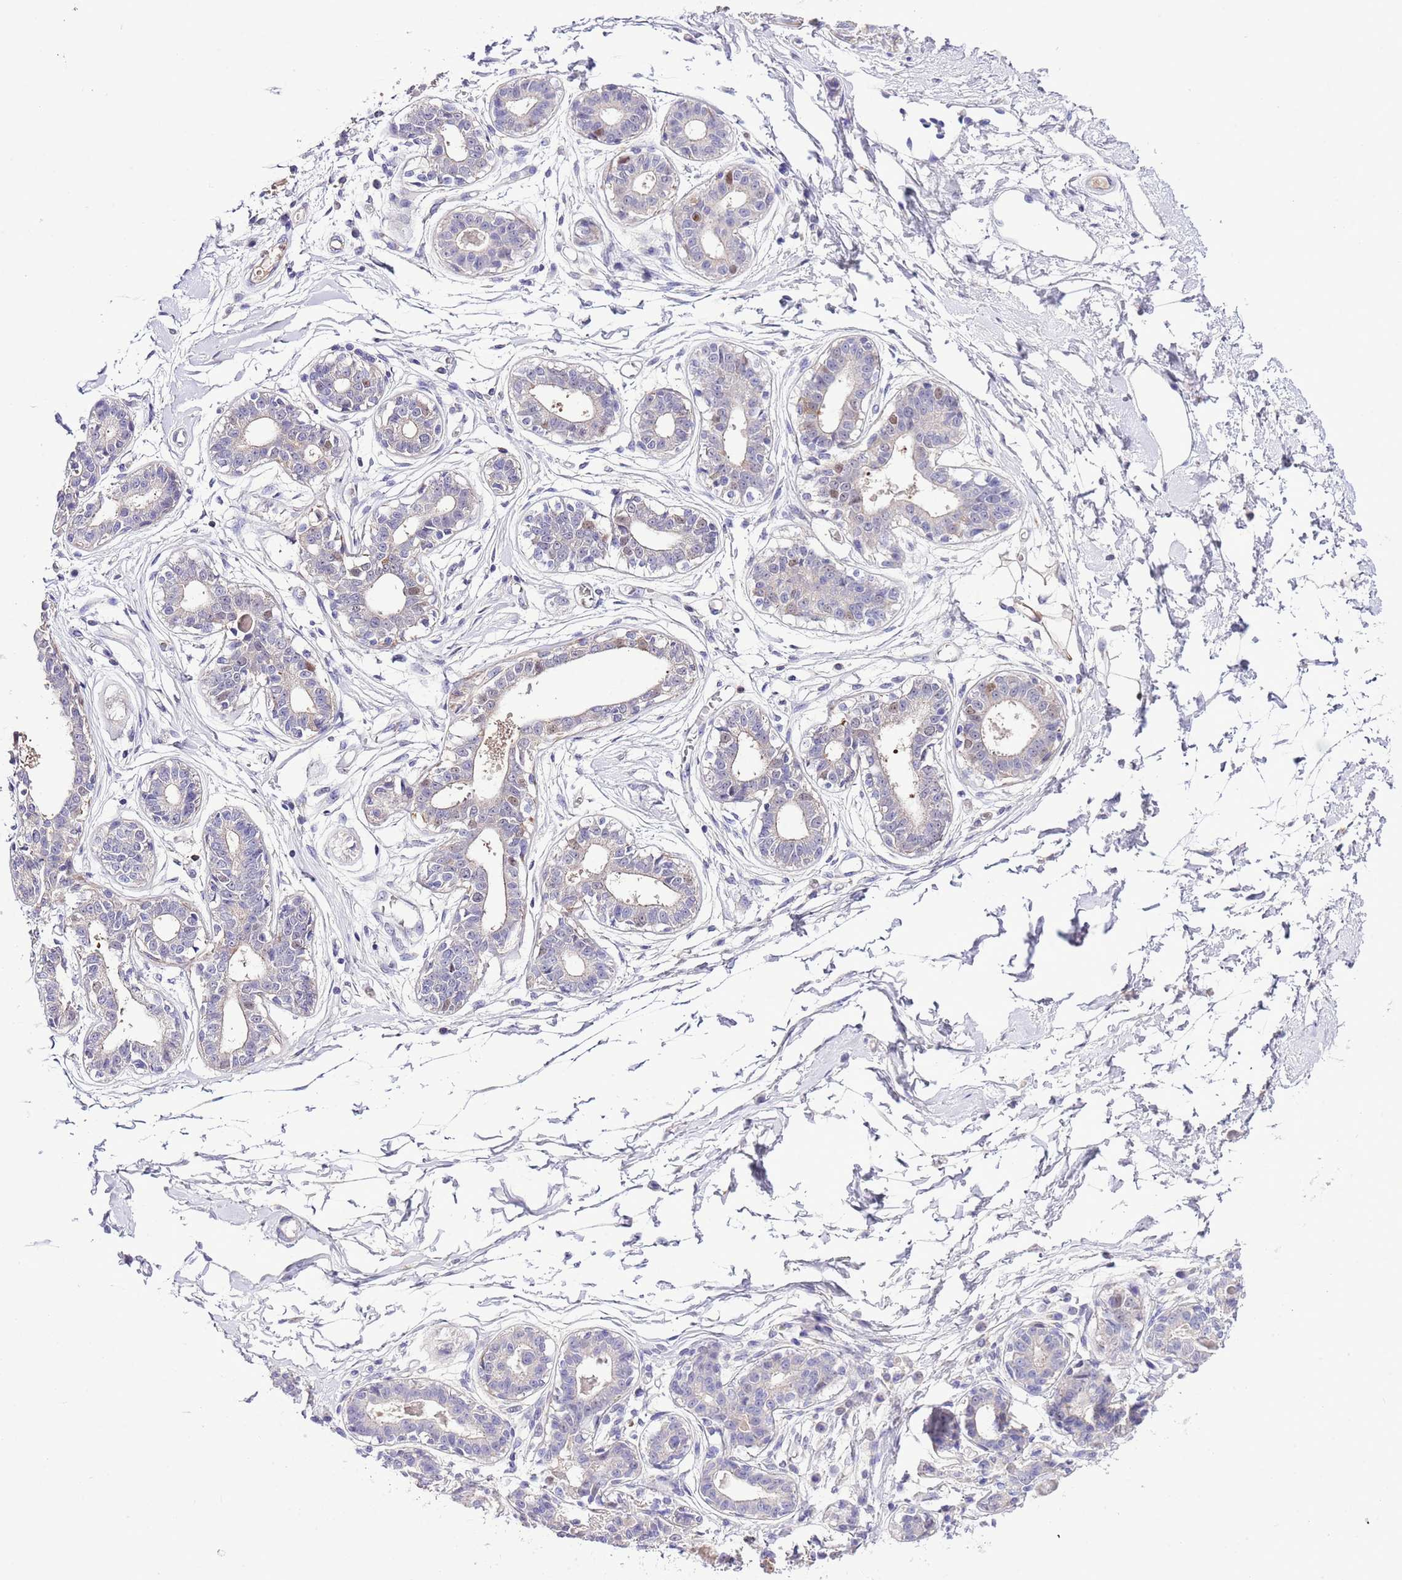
{"staining": {"intensity": "negative", "quantity": "none", "location": "none"}, "tissue": "breast", "cell_type": "Adipocytes", "image_type": "normal", "snomed": [{"axis": "morphology", "description": "Normal tissue, NOS"}, {"axis": "topography", "description": "Breast"}], "caption": "This micrograph is of benign breast stained with immunohistochemistry (IHC) to label a protein in brown with the nuclei are counter-stained blue. There is no positivity in adipocytes. (Brightfield microscopy of DAB (3,3'-diaminobenzidine) immunohistochemistry (IHC) at high magnification).", "gene": "PRR32", "patient": {"sex": "female", "age": 45}}